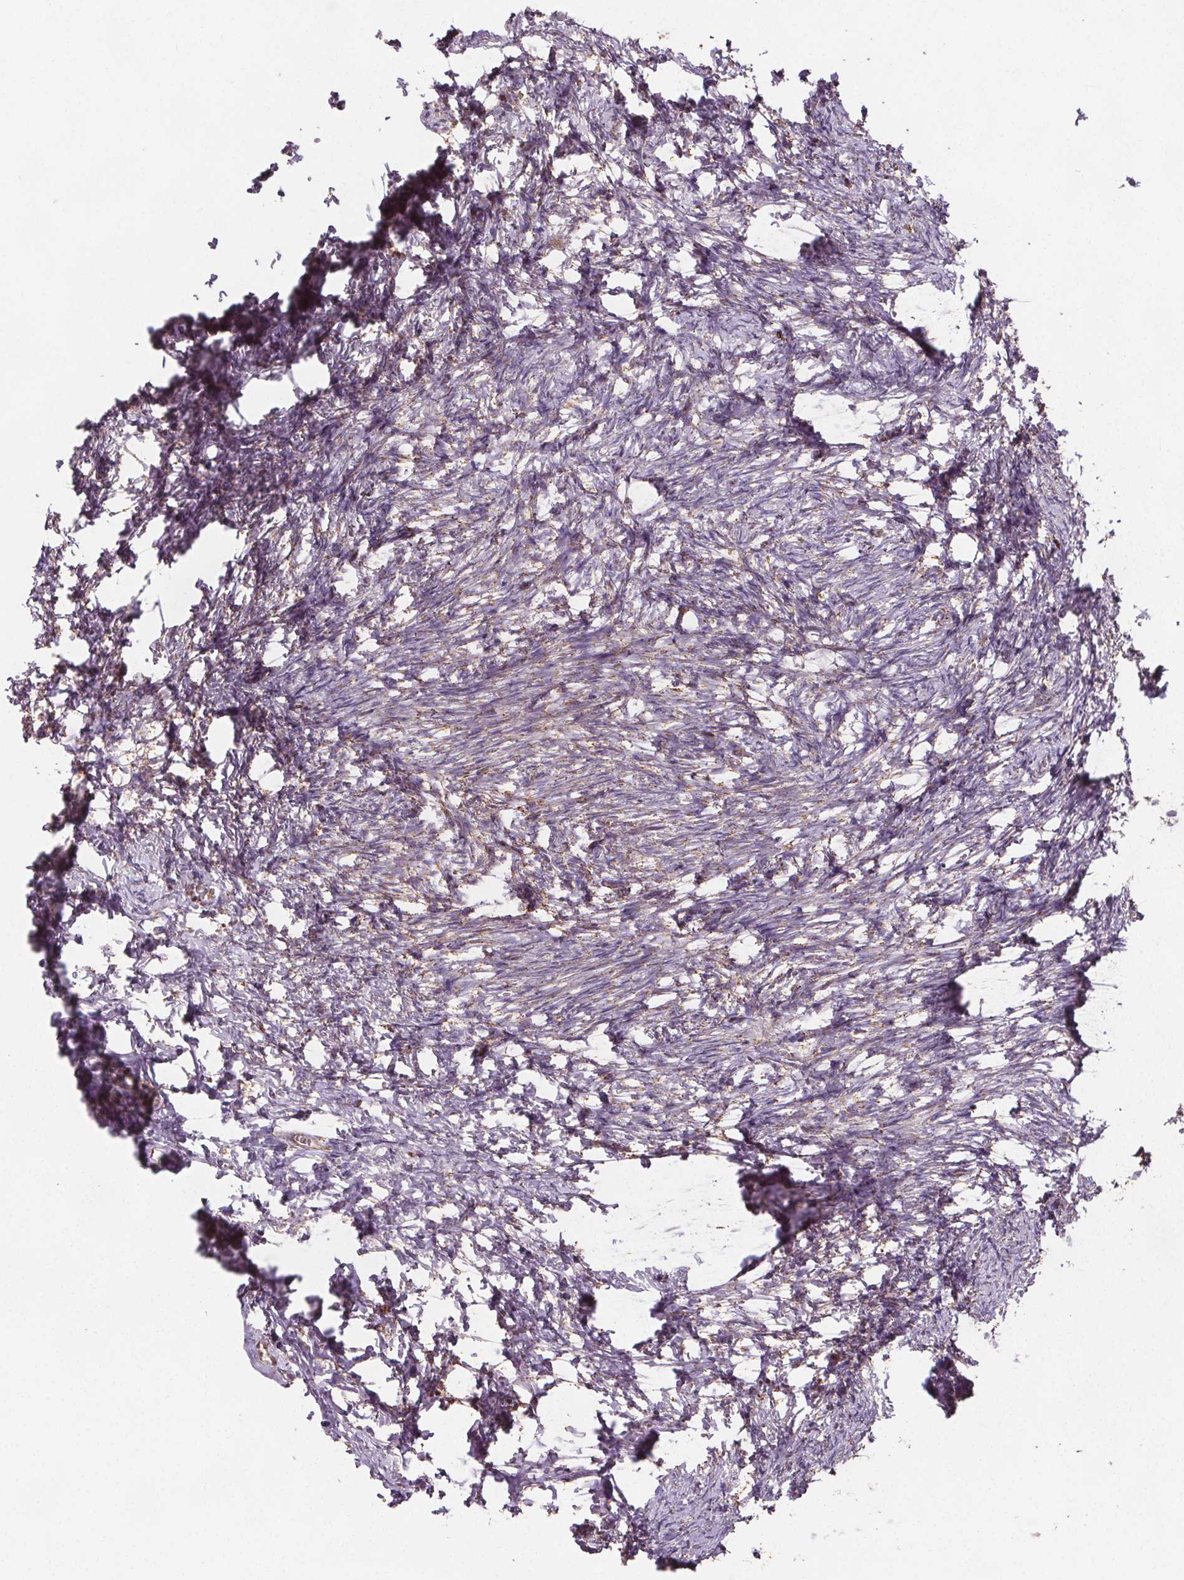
{"staining": {"intensity": "weak", "quantity": "25%-75%", "location": "cytoplasmic/membranous"}, "tissue": "ovary", "cell_type": "Ovarian stroma cells", "image_type": "normal", "snomed": [{"axis": "morphology", "description": "Normal tissue, NOS"}, {"axis": "topography", "description": "Ovary"}], "caption": "Immunohistochemistry (DAB) staining of benign human ovary exhibits weak cytoplasmic/membranous protein expression in approximately 25%-75% of ovarian stroma cells.", "gene": "SUCLA2", "patient": {"sex": "female", "age": 41}}